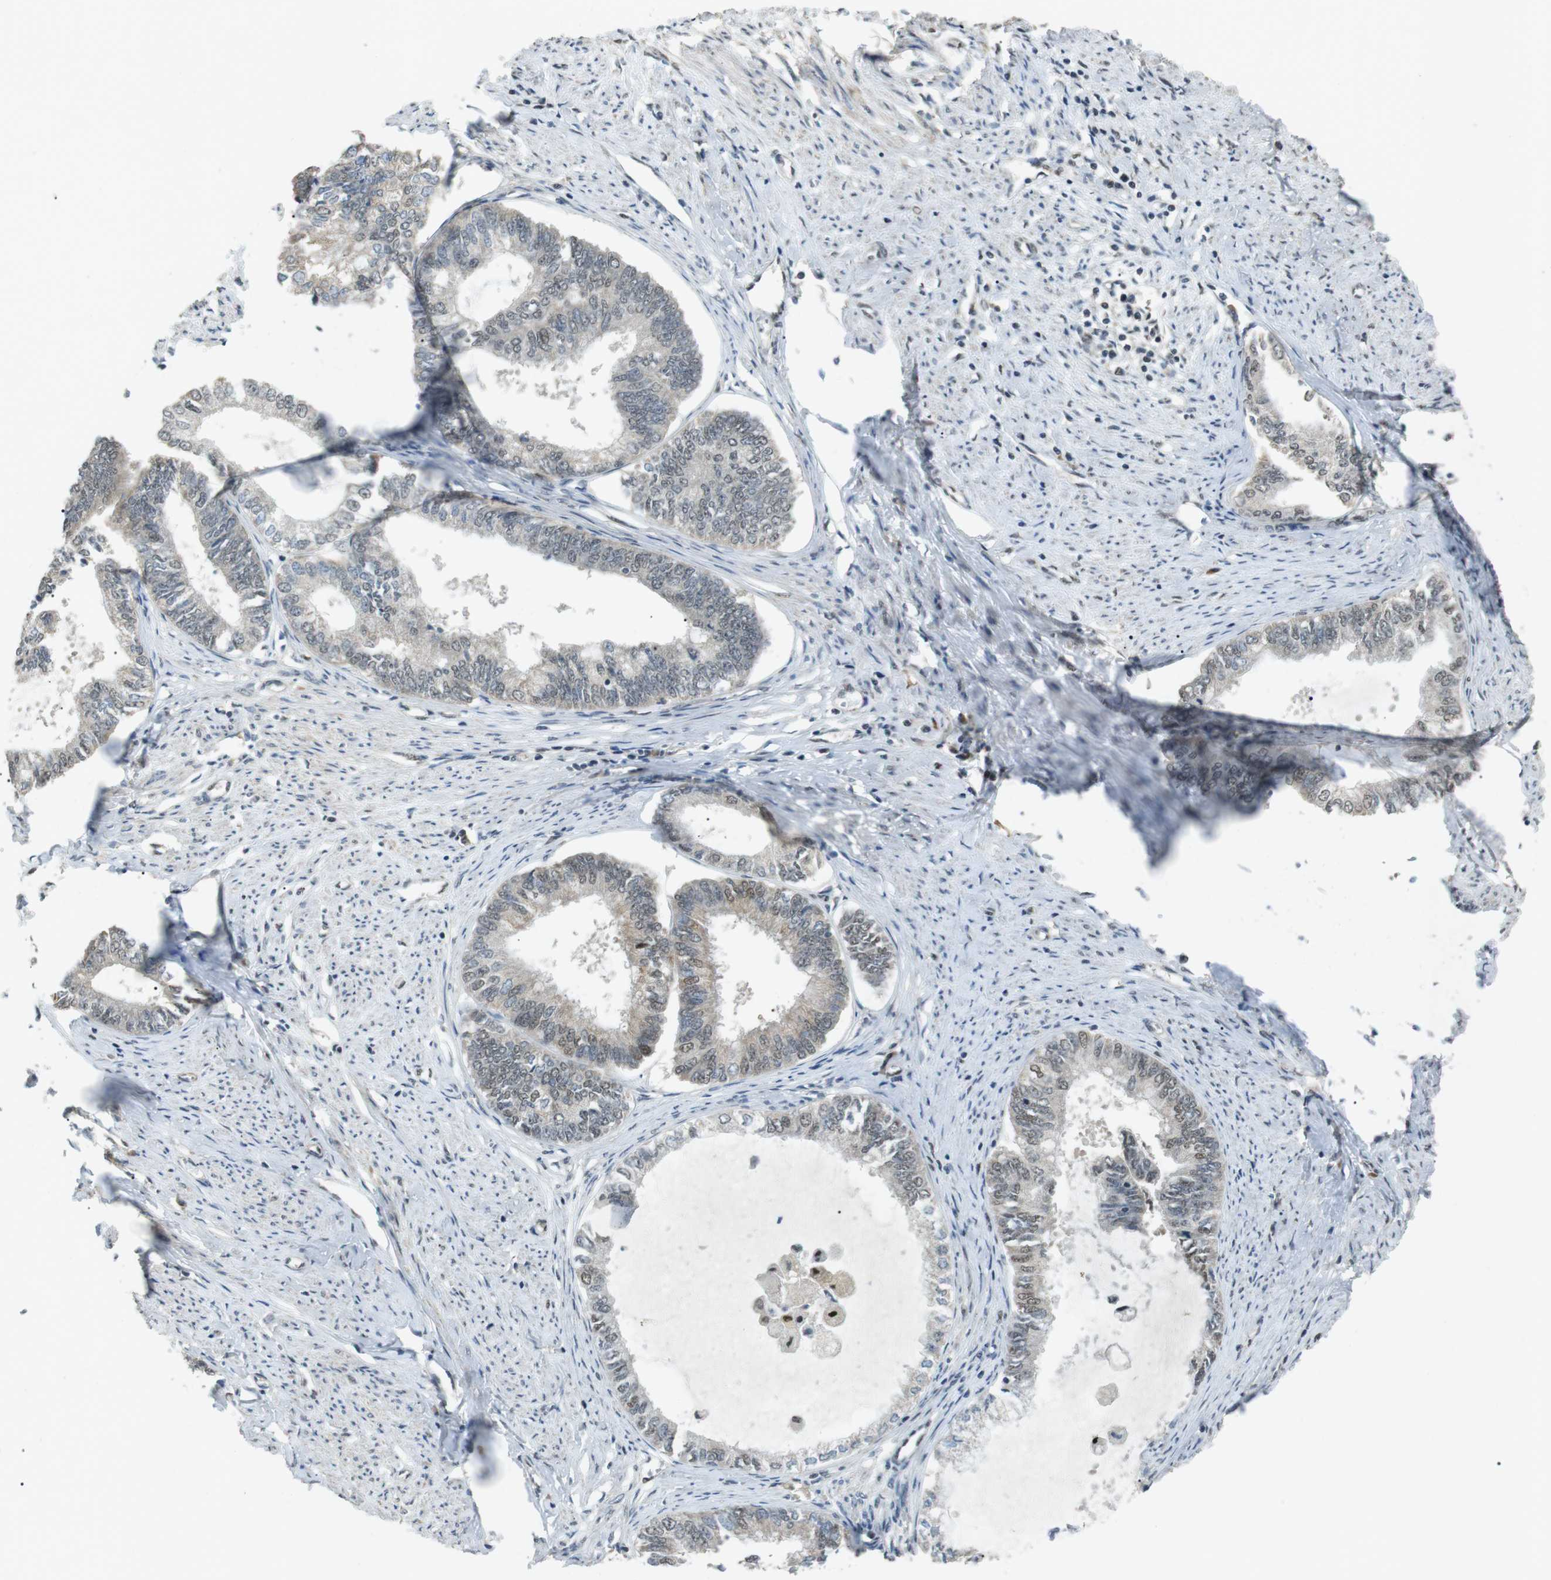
{"staining": {"intensity": "weak", "quantity": "<25%", "location": "nuclear"}, "tissue": "endometrial cancer", "cell_type": "Tumor cells", "image_type": "cancer", "snomed": [{"axis": "morphology", "description": "Adenocarcinoma, NOS"}, {"axis": "topography", "description": "Endometrium"}], "caption": "The histopathology image demonstrates no significant staining in tumor cells of adenocarcinoma (endometrial).", "gene": "ORAI3", "patient": {"sex": "female", "age": 86}}